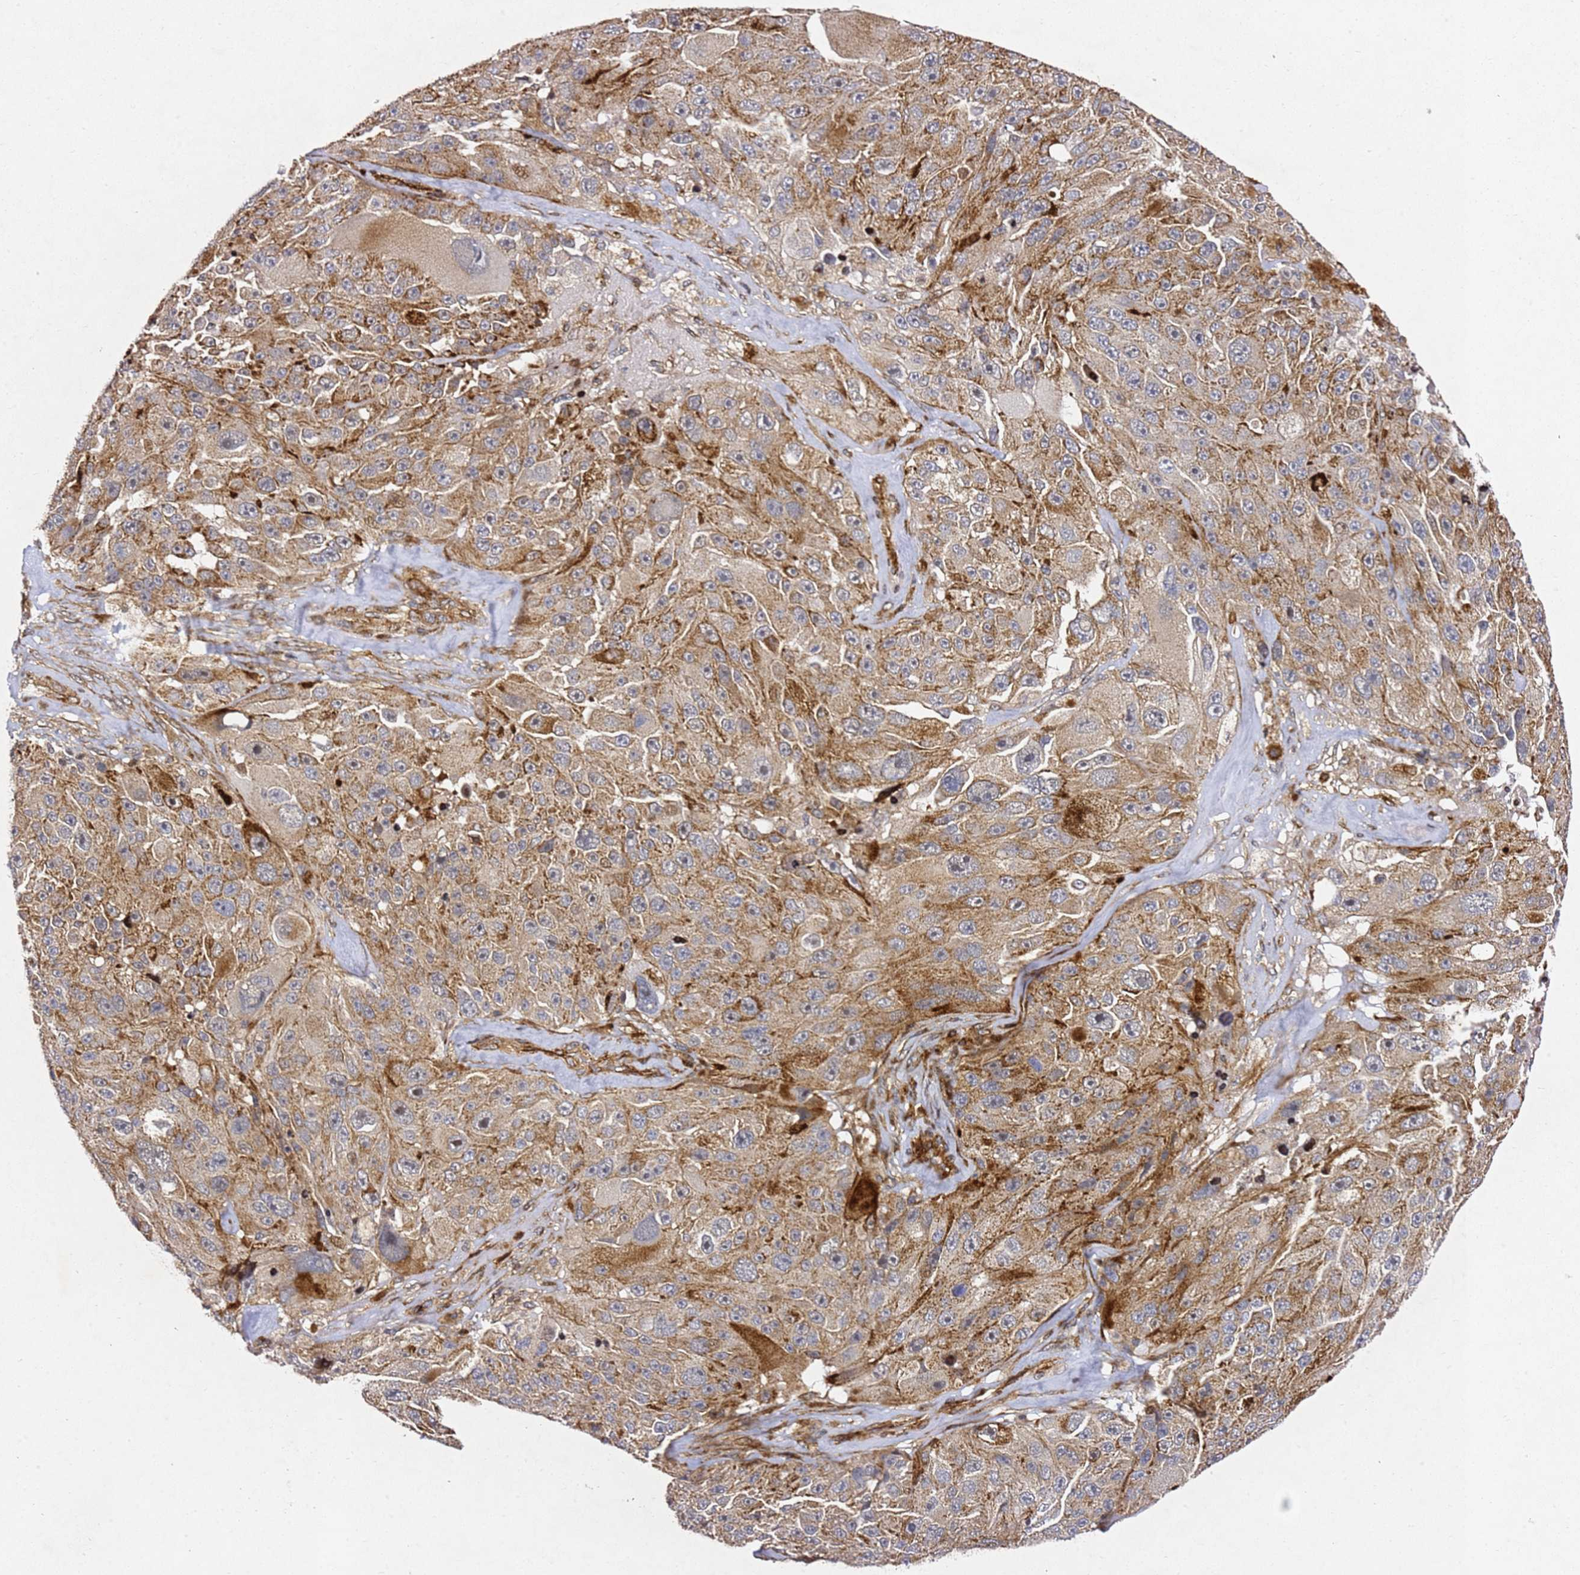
{"staining": {"intensity": "weak", "quantity": ">75%", "location": "cytoplasmic/membranous"}, "tissue": "melanoma", "cell_type": "Tumor cells", "image_type": "cancer", "snomed": [{"axis": "morphology", "description": "Malignant melanoma, Metastatic site"}, {"axis": "topography", "description": "Lymph node"}], "caption": "About >75% of tumor cells in human malignant melanoma (metastatic site) show weak cytoplasmic/membranous protein expression as visualized by brown immunohistochemical staining.", "gene": "ZNF296", "patient": {"sex": "male", "age": 62}}